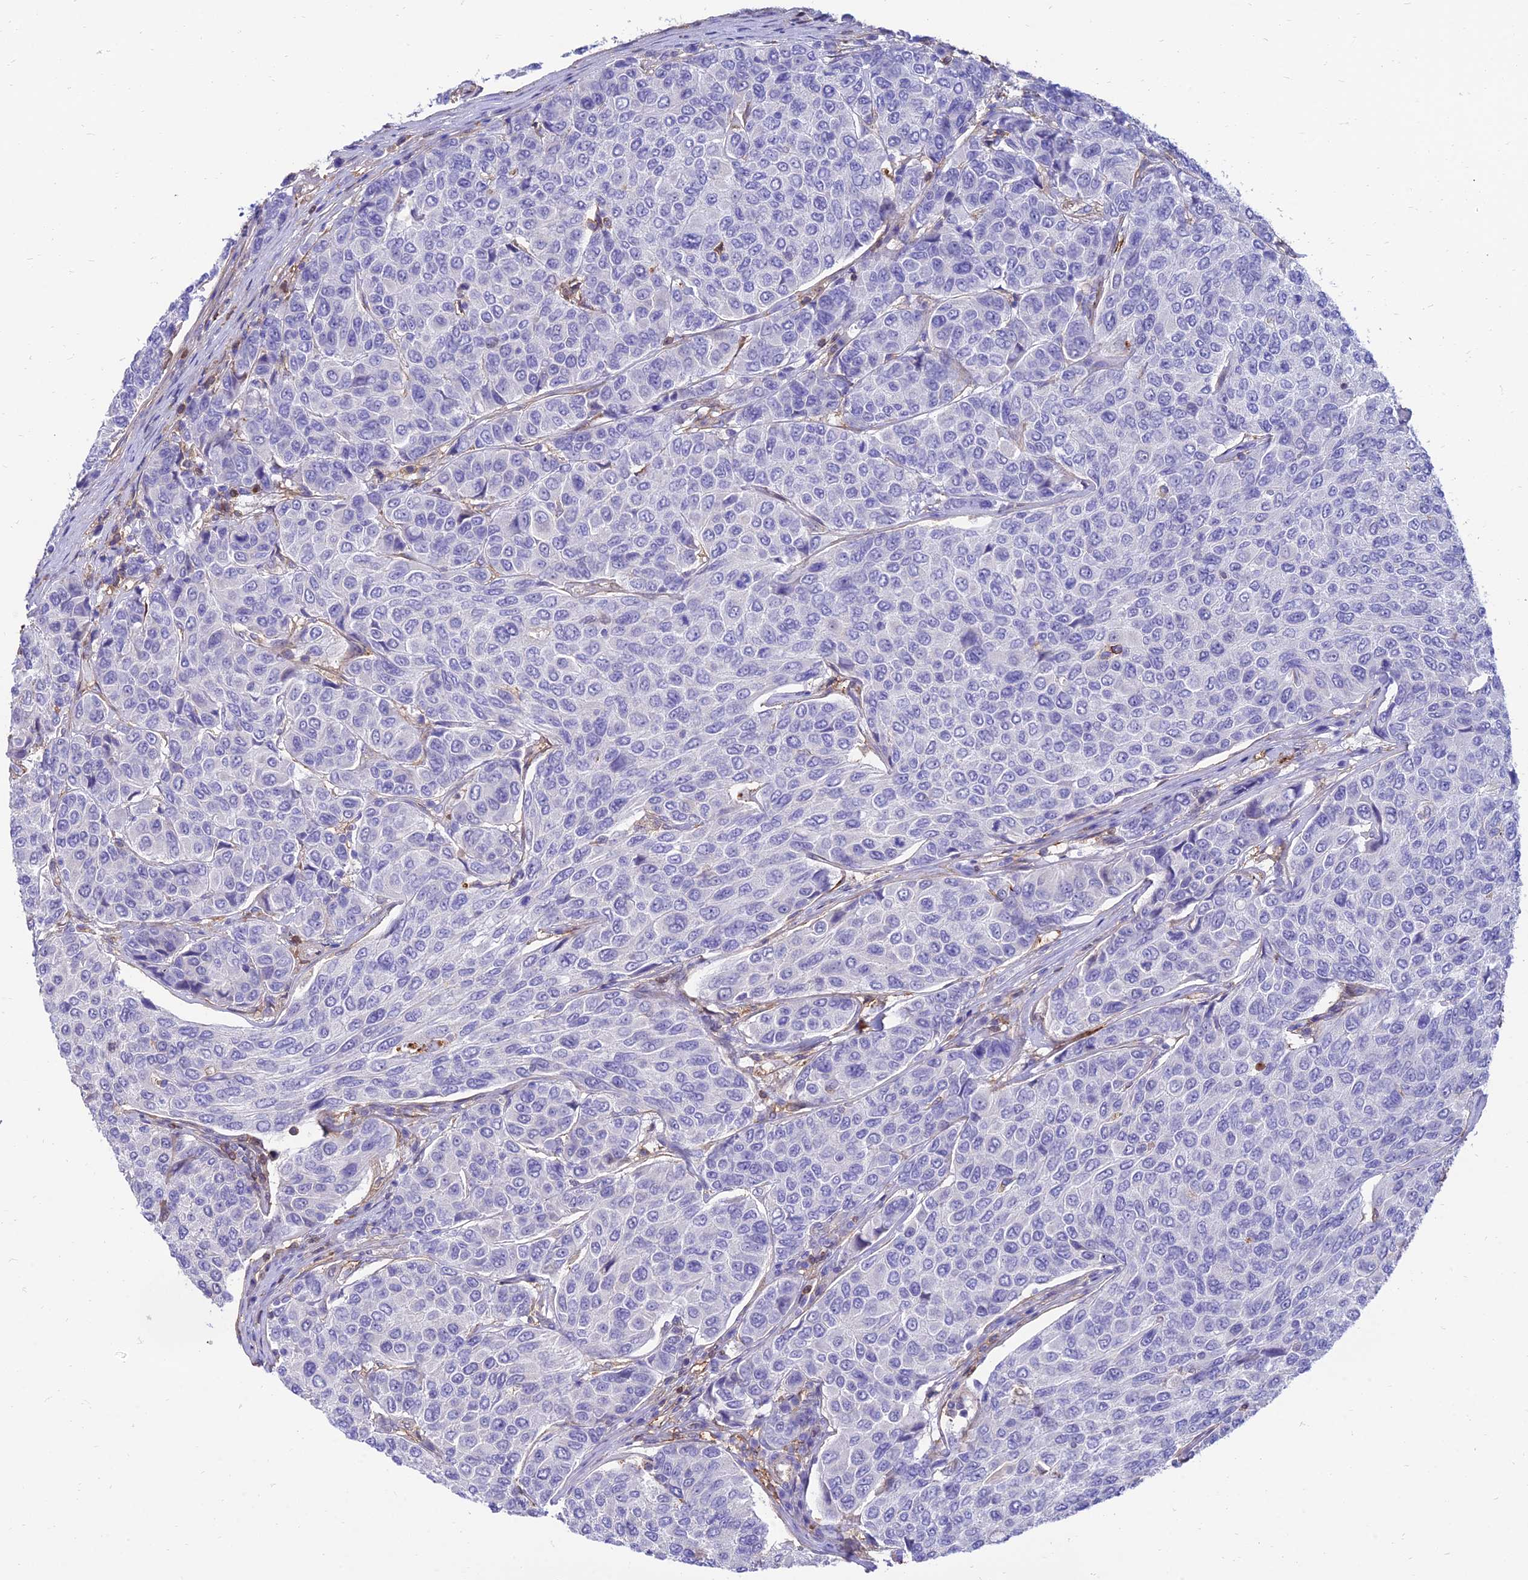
{"staining": {"intensity": "negative", "quantity": "none", "location": "none"}, "tissue": "breast cancer", "cell_type": "Tumor cells", "image_type": "cancer", "snomed": [{"axis": "morphology", "description": "Duct carcinoma"}, {"axis": "topography", "description": "Breast"}], "caption": "Protein analysis of breast intraductal carcinoma demonstrates no significant expression in tumor cells.", "gene": "SREK1IP1", "patient": {"sex": "female", "age": 55}}